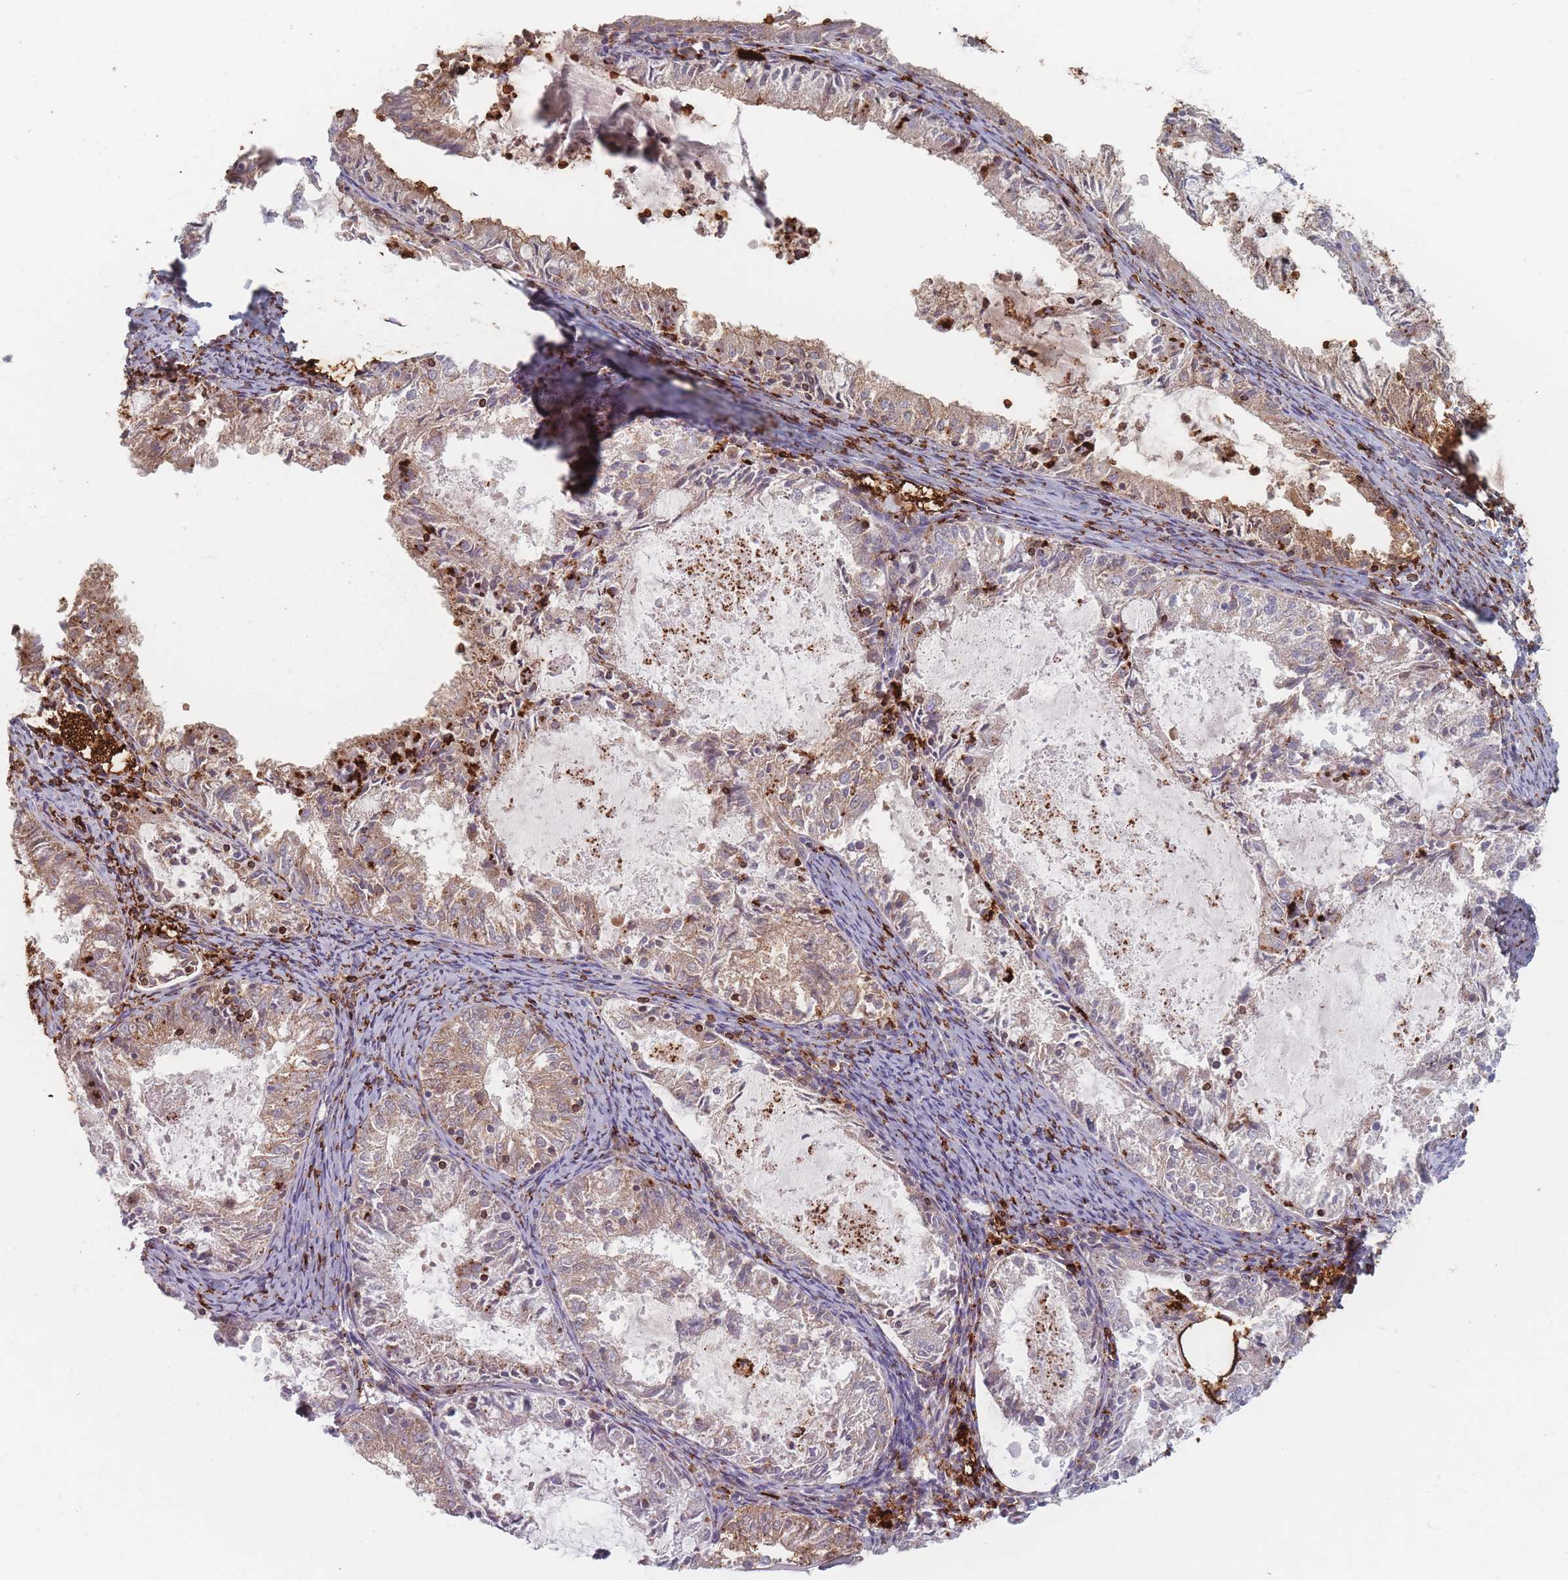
{"staining": {"intensity": "moderate", "quantity": ">75%", "location": "cytoplasmic/membranous"}, "tissue": "endometrial cancer", "cell_type": "Tumor cells", "image_type": "cancer", "snomed": [{"axis": "morphology", "description": "Adenocarcinoma, NOS"}, {"axis": "topography", "description": "Endometrium"}], "caption": "Immunohistochemical staining of adenocarcinoma (endometrial) reveals moderate cytoplasmic/membranous protein expression in about >75% of tumor cells.", "gene": "SLC2A6", "patient": {"sex": "female", "age": 57}}